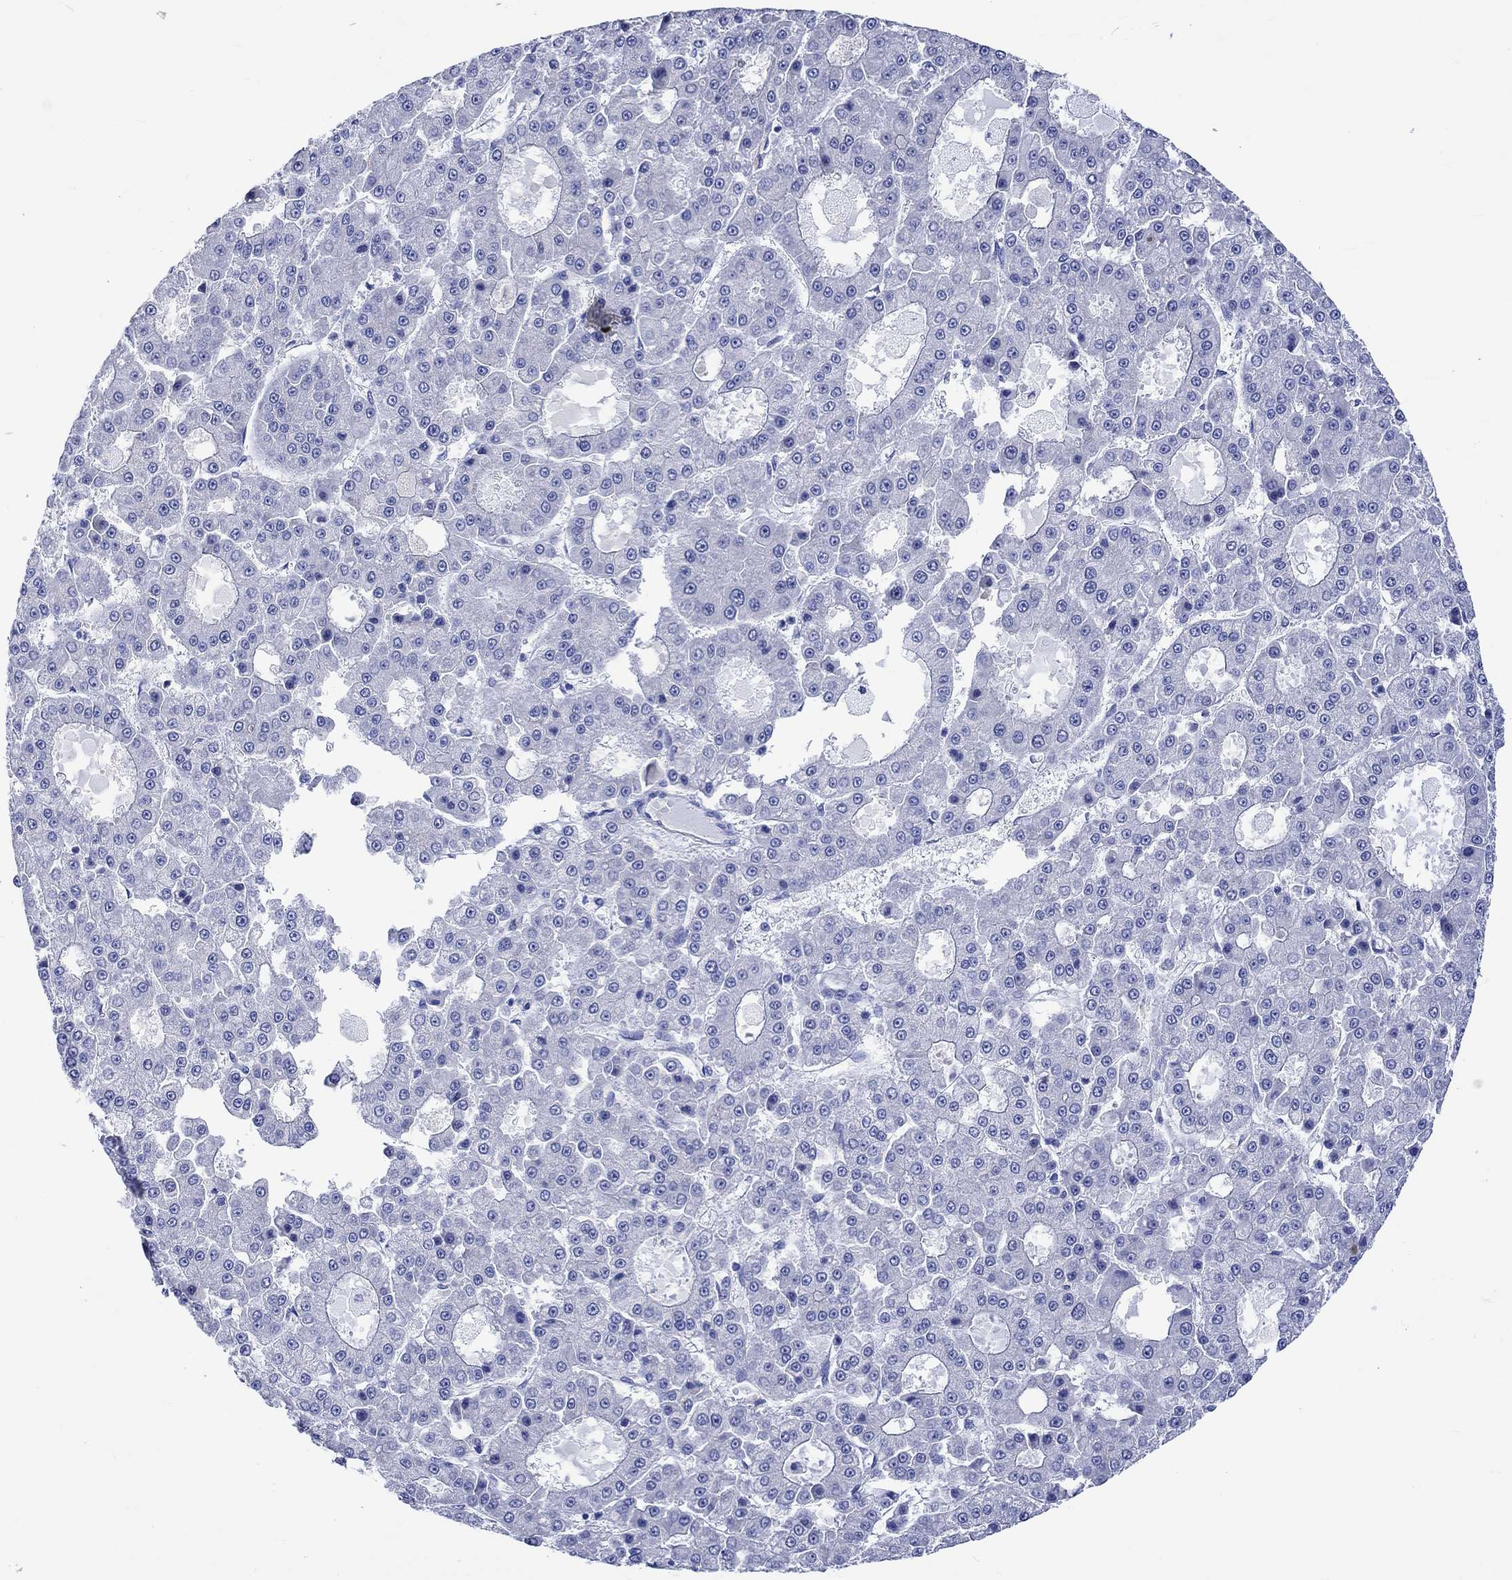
{"staining": {"intensity": "negative", "quantity": "none", "location": "none"}, "tissue": "liver cancer", "cell_type": "Tumor cells", "image_type": "cancer", "snomed": [{"axis": "morphology", "description": "Carcinoma, Hepatocellular, NOS"}, {"axis": "topography", "description": "Liver"}], "caption": "Liver cancer was stained to show a protein in brown. There is no significant staining in tumor cells.", "gene": "HARBI1", "patient": {"sex": "male", "age": 70}}